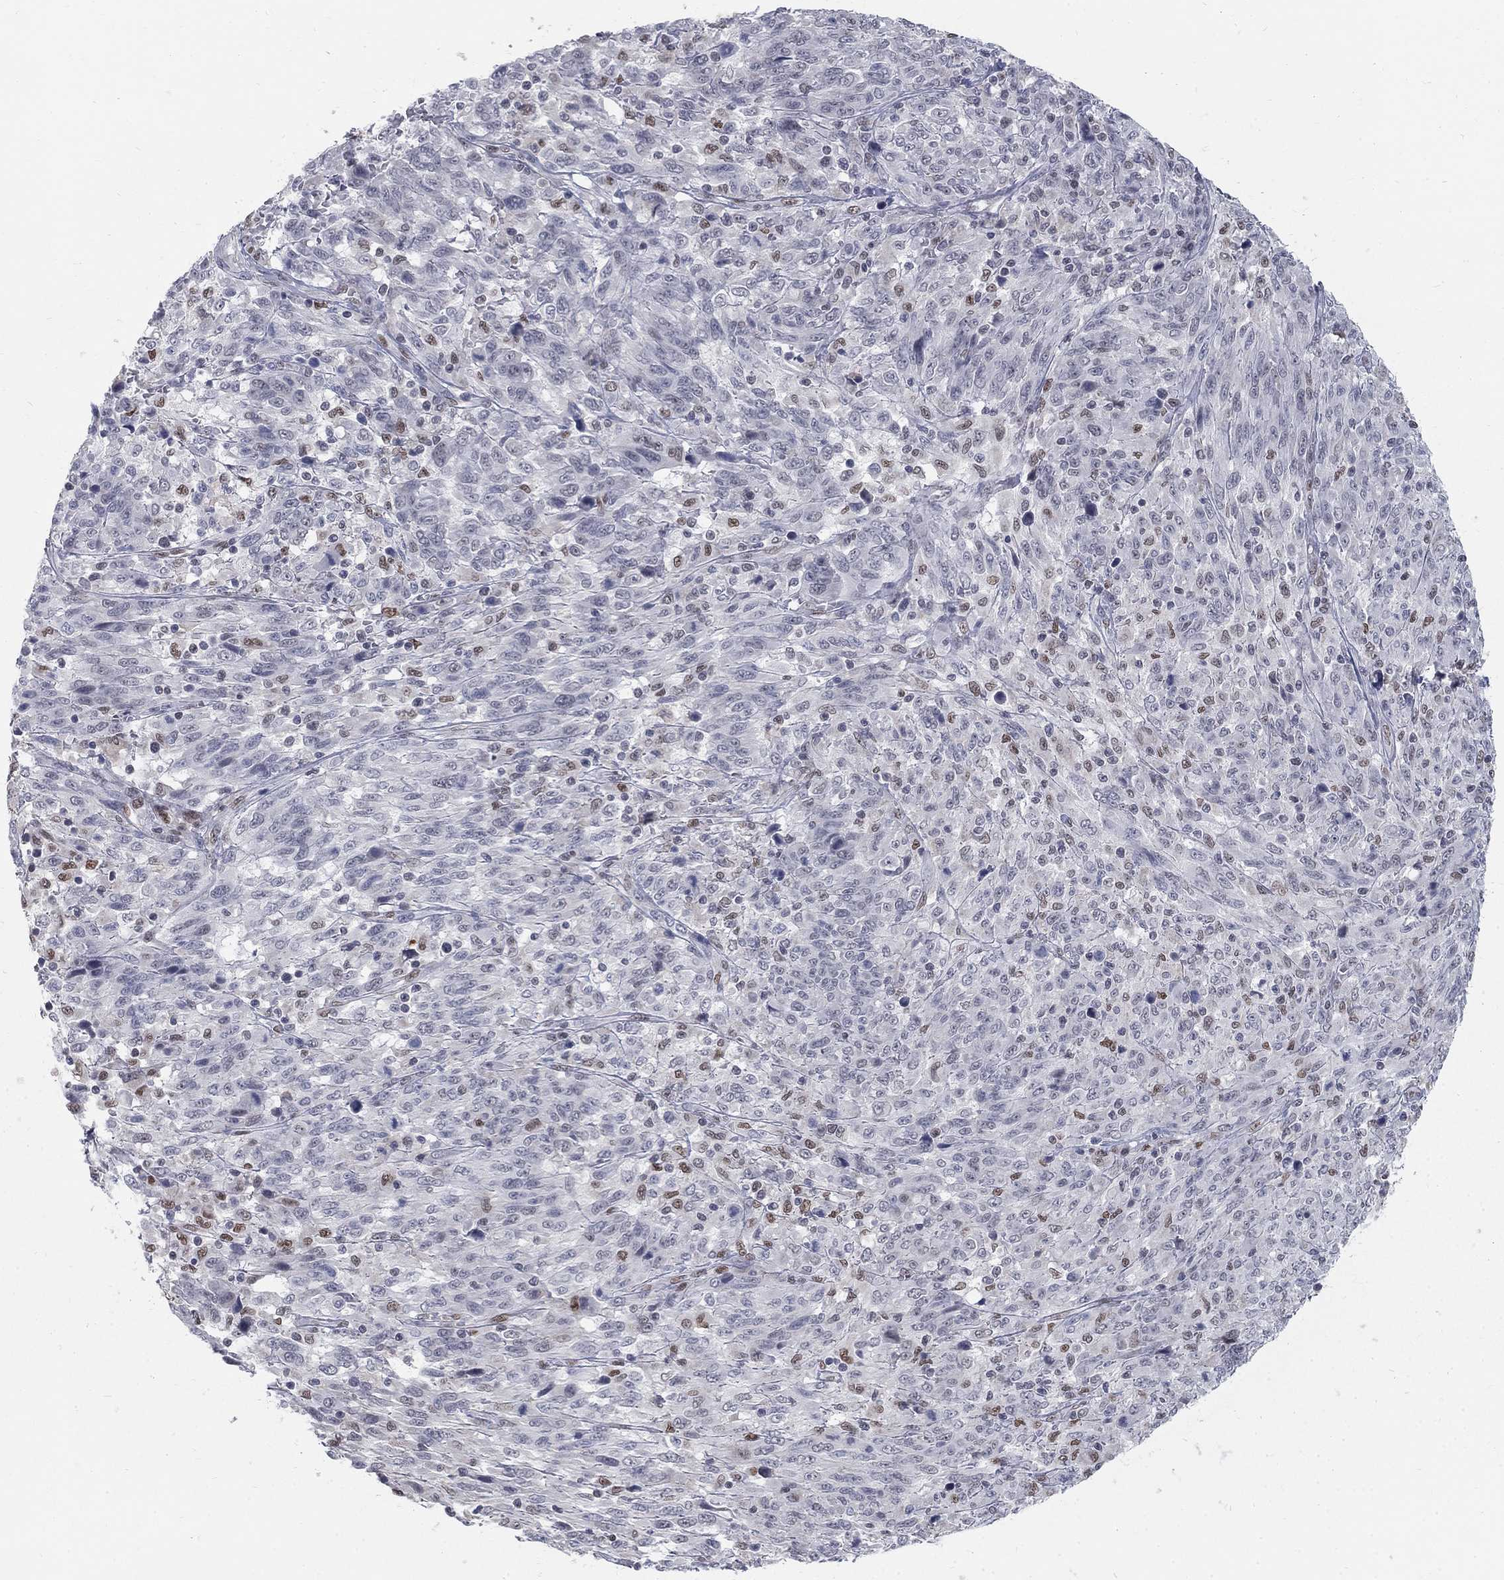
{"staining": {"intensity": "moderate", "quantity": "<25%", "location": "nuclear"}, "tissue": "melanoma", "cell_type": "Tumor cells", "image_type": "cancer", "snomed": [{"axis": "morphology", "description": "Malignant melanoma, NOS"}, {"axis": "topography", "description": "Skin"}], "caption": "Melanoma stained with a brown dye exhibits moderate nuclear positive expression in about <25% of tumor cells.", "gene": "GCFC2", "patient": {"sex": "female", "age": 91}}